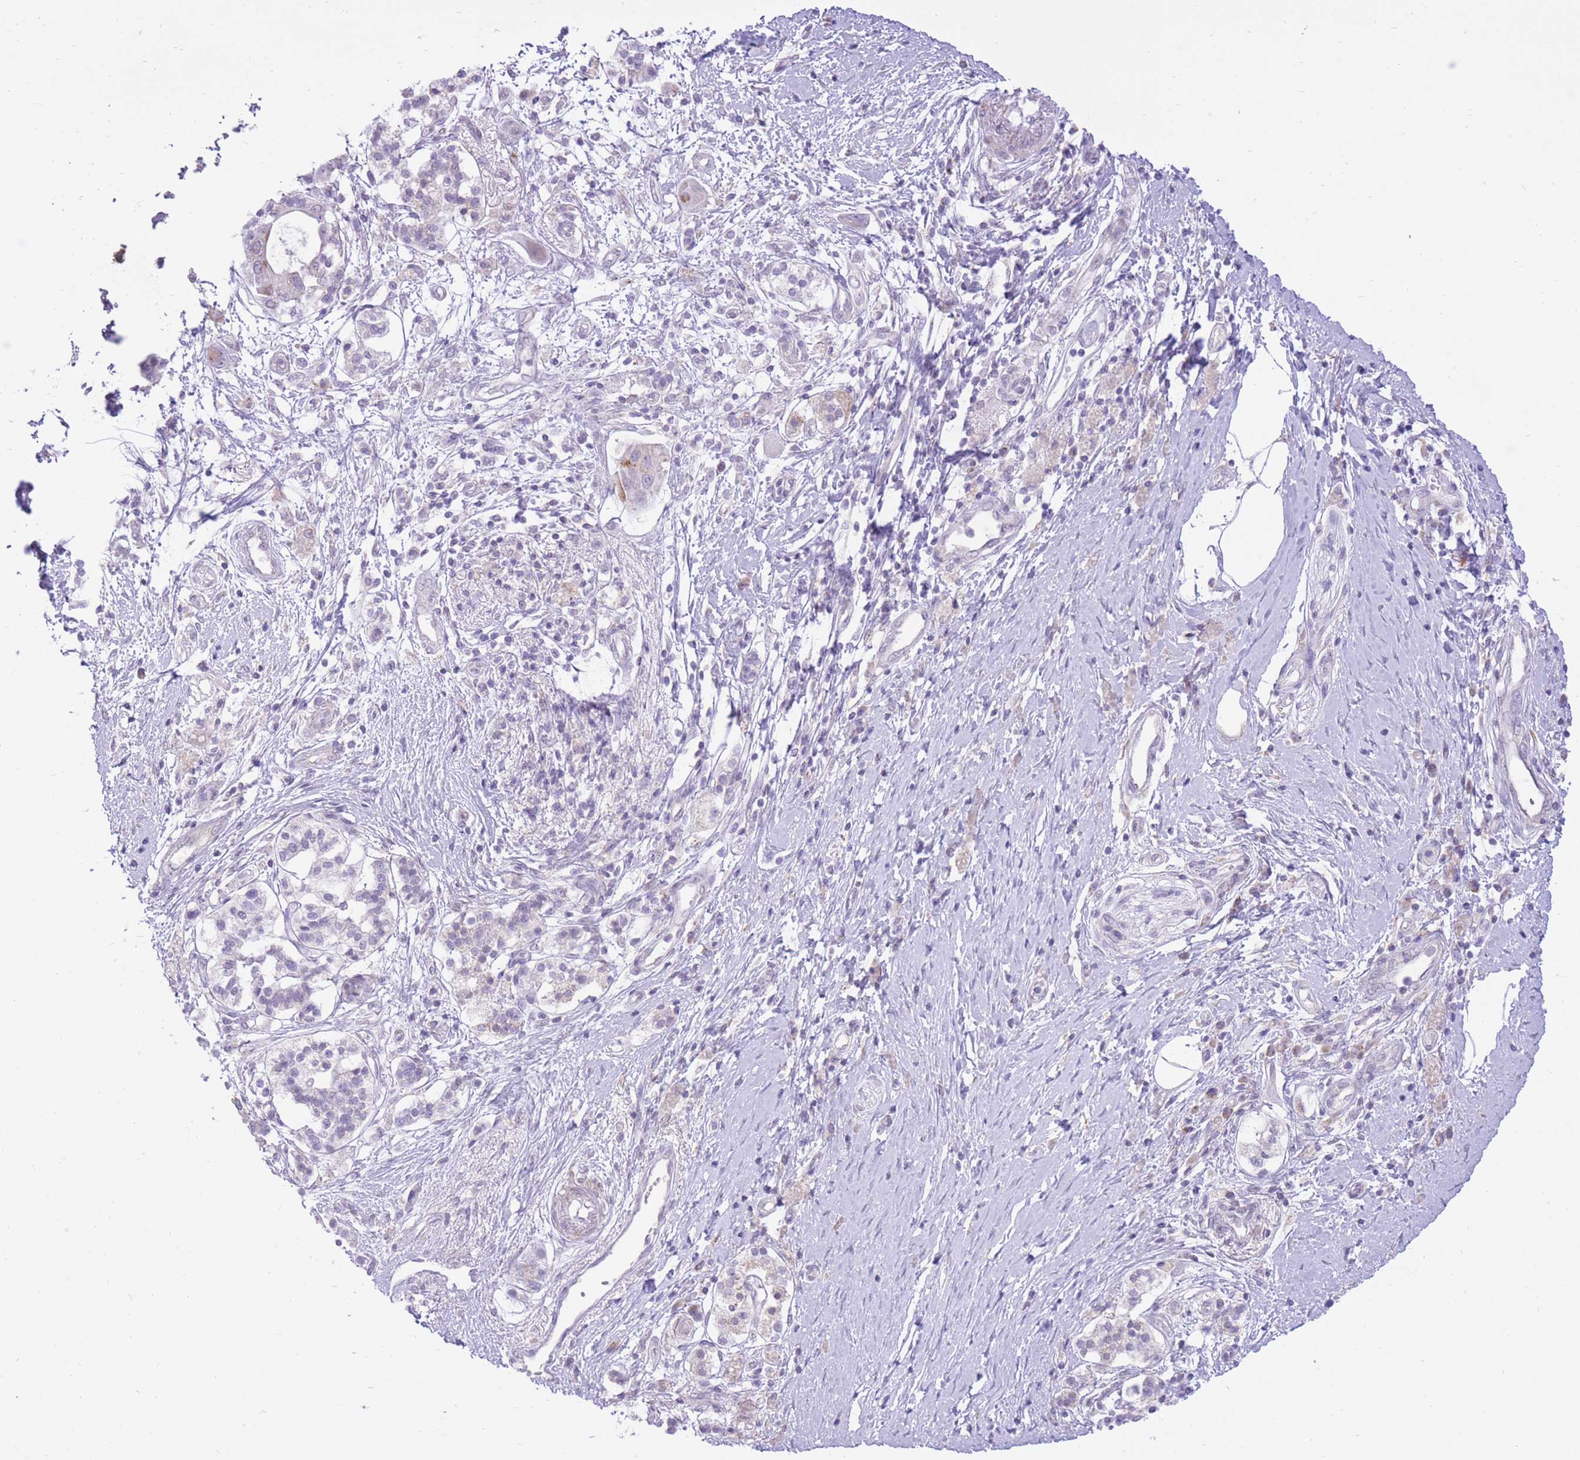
{"staining": {"intensity": "negative", "quantity": "none", "location": "none"}, "tissue": "pancreatic cancer", "cell_type": "Tumor cells", "image_type": "cancer", "snomed": [{"axis": "morphology", "description": "Adenocarcinoma, NOS"}, {"axis": "topography", "description": "Pancreas"}], "caption": "There is no significant positivity in tumor cells of pancreatic cancer.", "gene": "DENND2D", "patient": {"sex": "male", "age": 68}}